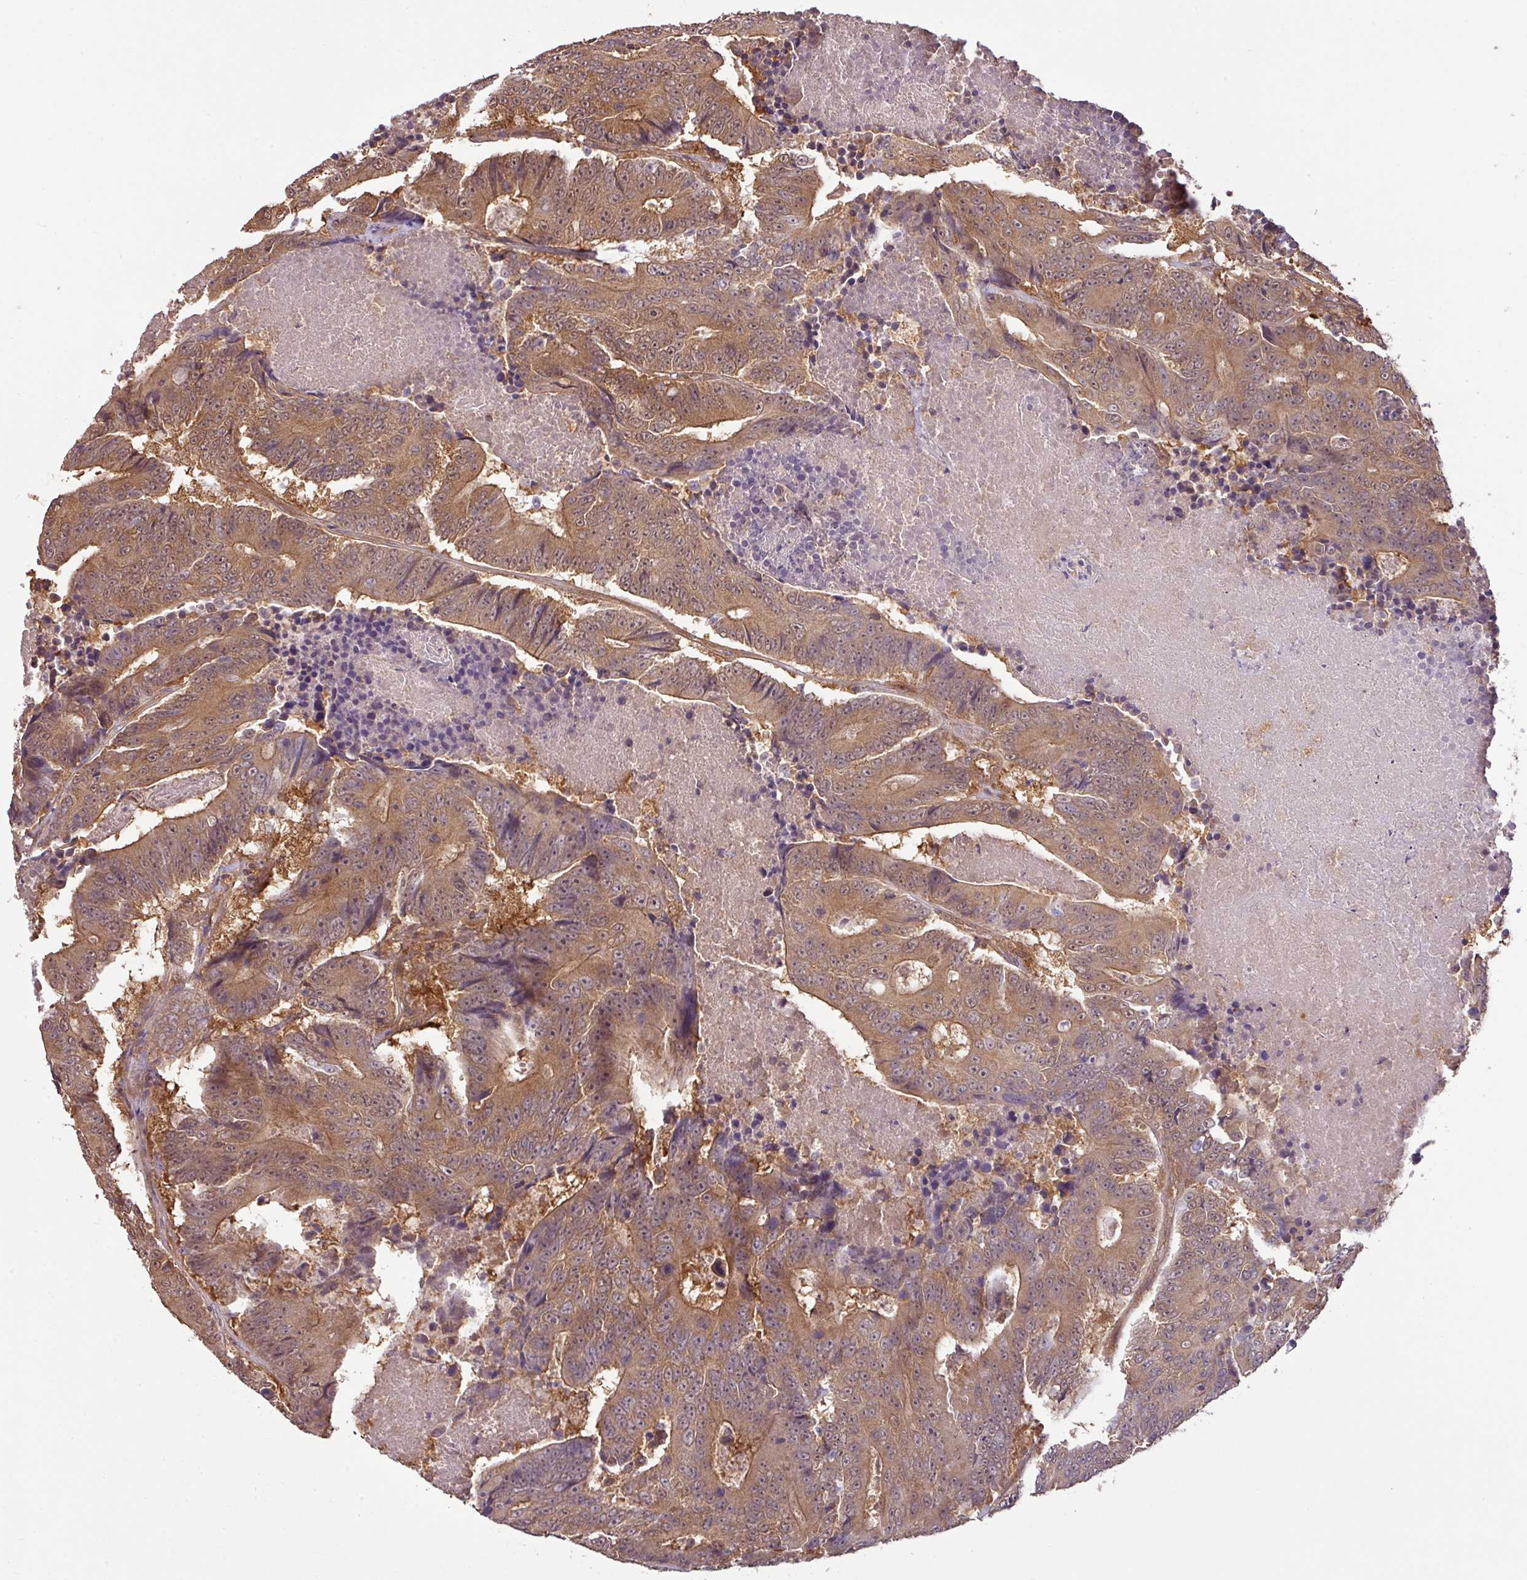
{"staining": {"intensity": "moderate", "quantity": ">75%", "location": "cytoplasmic/membranous"}, "tissue": "colorectal cancer", "cell_type": "Tumor cells", "image_type": "cancer", "snomed": [{"axis": "morphology", "description": "Adenocarcinoma, NOS"}, {"axis": "topography", "description": "Colon"}], "caption": "Colorectal cancer (adenocarcinoma) stained with DAB (3,3'-diaminobenzidine) IHC displays medium levels of moderate cytoplasmic/membranous staining in approximately >75% of tumor cells.", "gene": "GSPT1", "patient": {"sex": "male", "age": 83}}